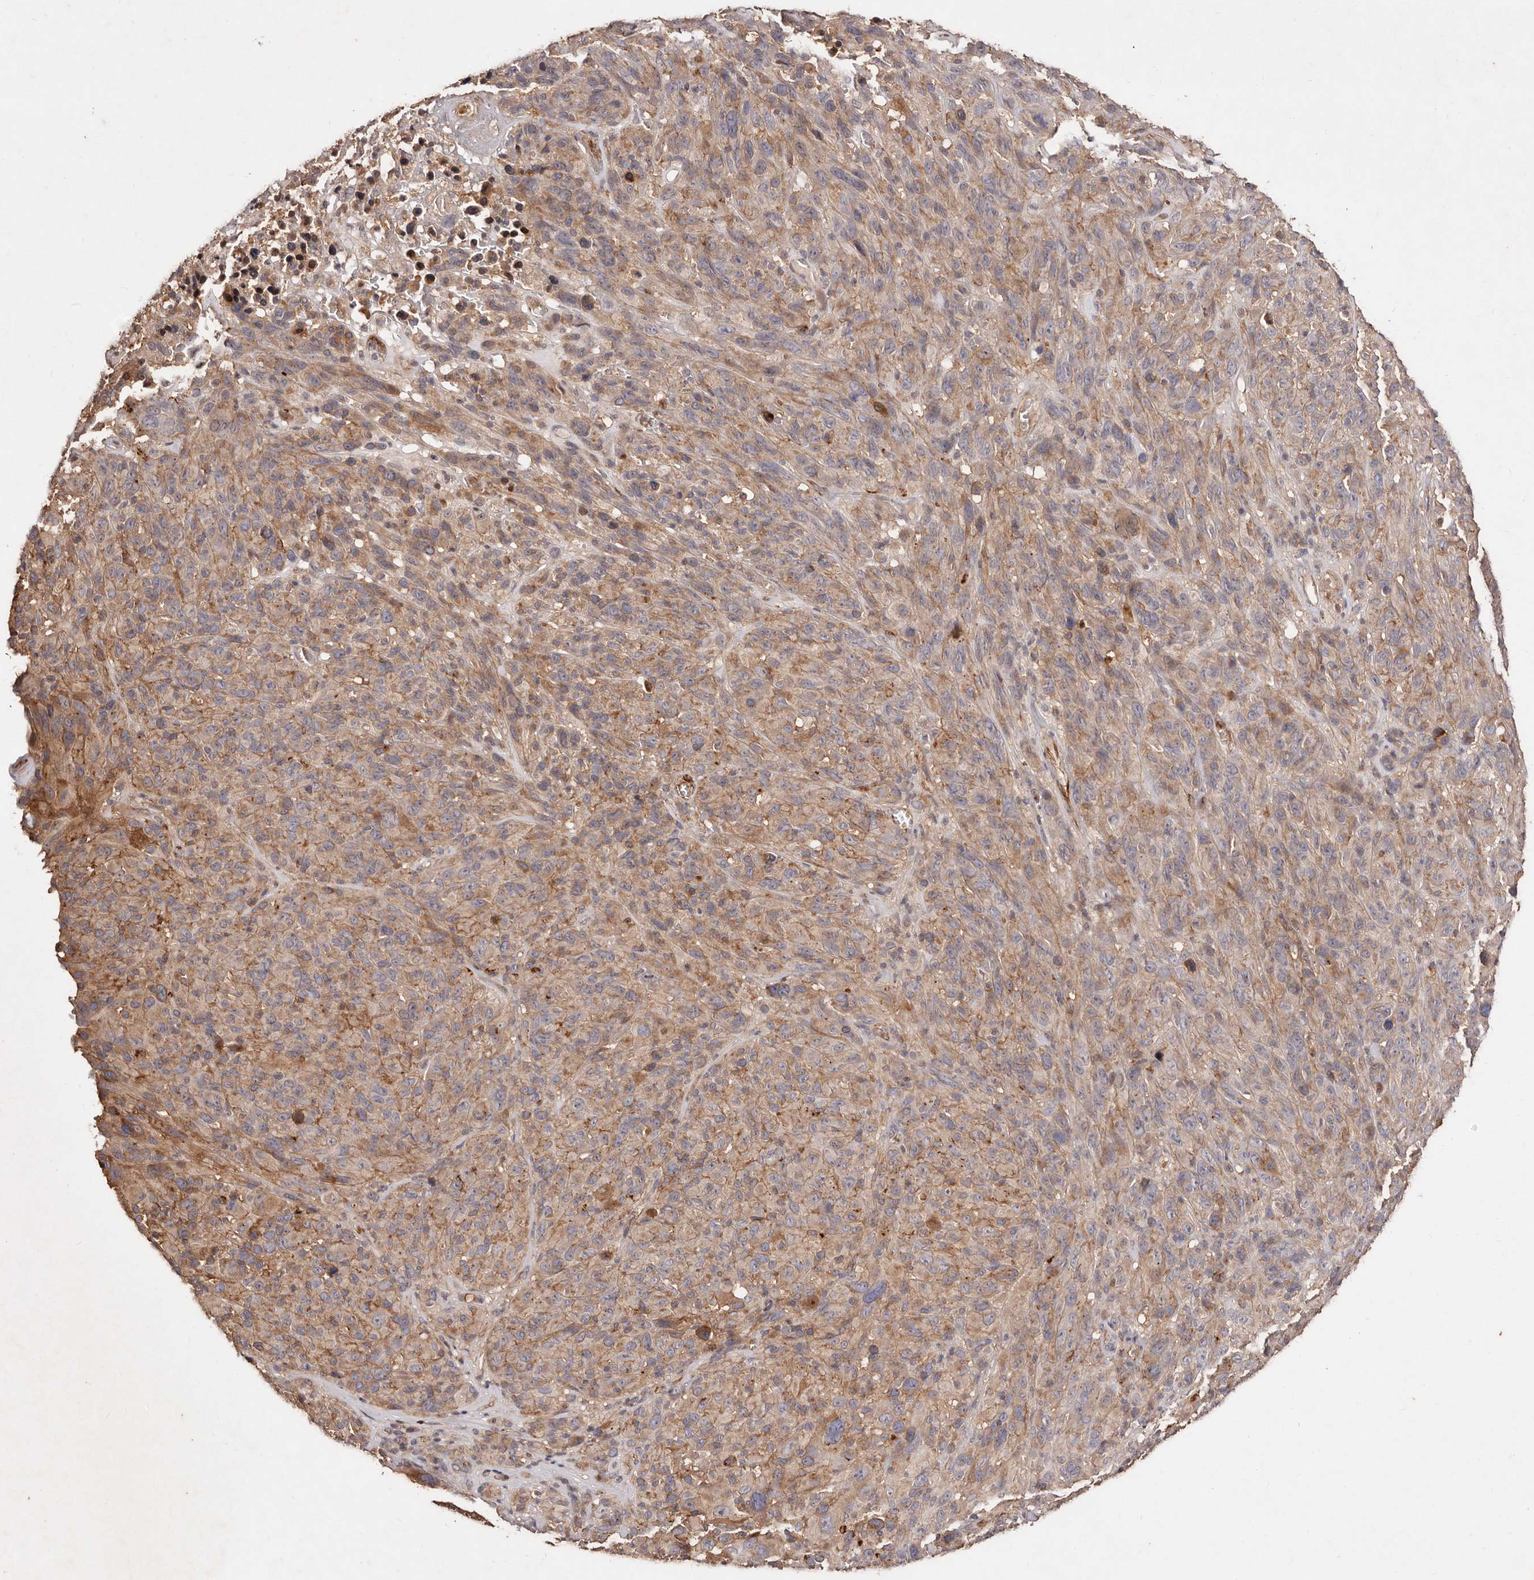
{"staining": {"intensity": "moderate", "quantity": ">75%", "location": "cytoplasmic/membranous"}, "tissue": "melanoma", "cell_type": "Tumor cells", "image_type": "cancer", "snomed": [{"axis": "morphology", "description": "Malignant melanoma, NOS"}, {"axis": "topography", "description": "Skin of head"}], "caption": "The photomicrograph displays immunohistochemical staining of melanoma. There is moderate cytoplasmic/membranous positivity is appreciated in about >75% of tumor cells. The staining is performed using DAB (3,3'-diaminobenzidine) brown chromogen to label protein expression. The nuclei are counter-stained blue using hematoxylin.", "gene": "CCL14", "patient": {"sex": "male", "age": 96}}